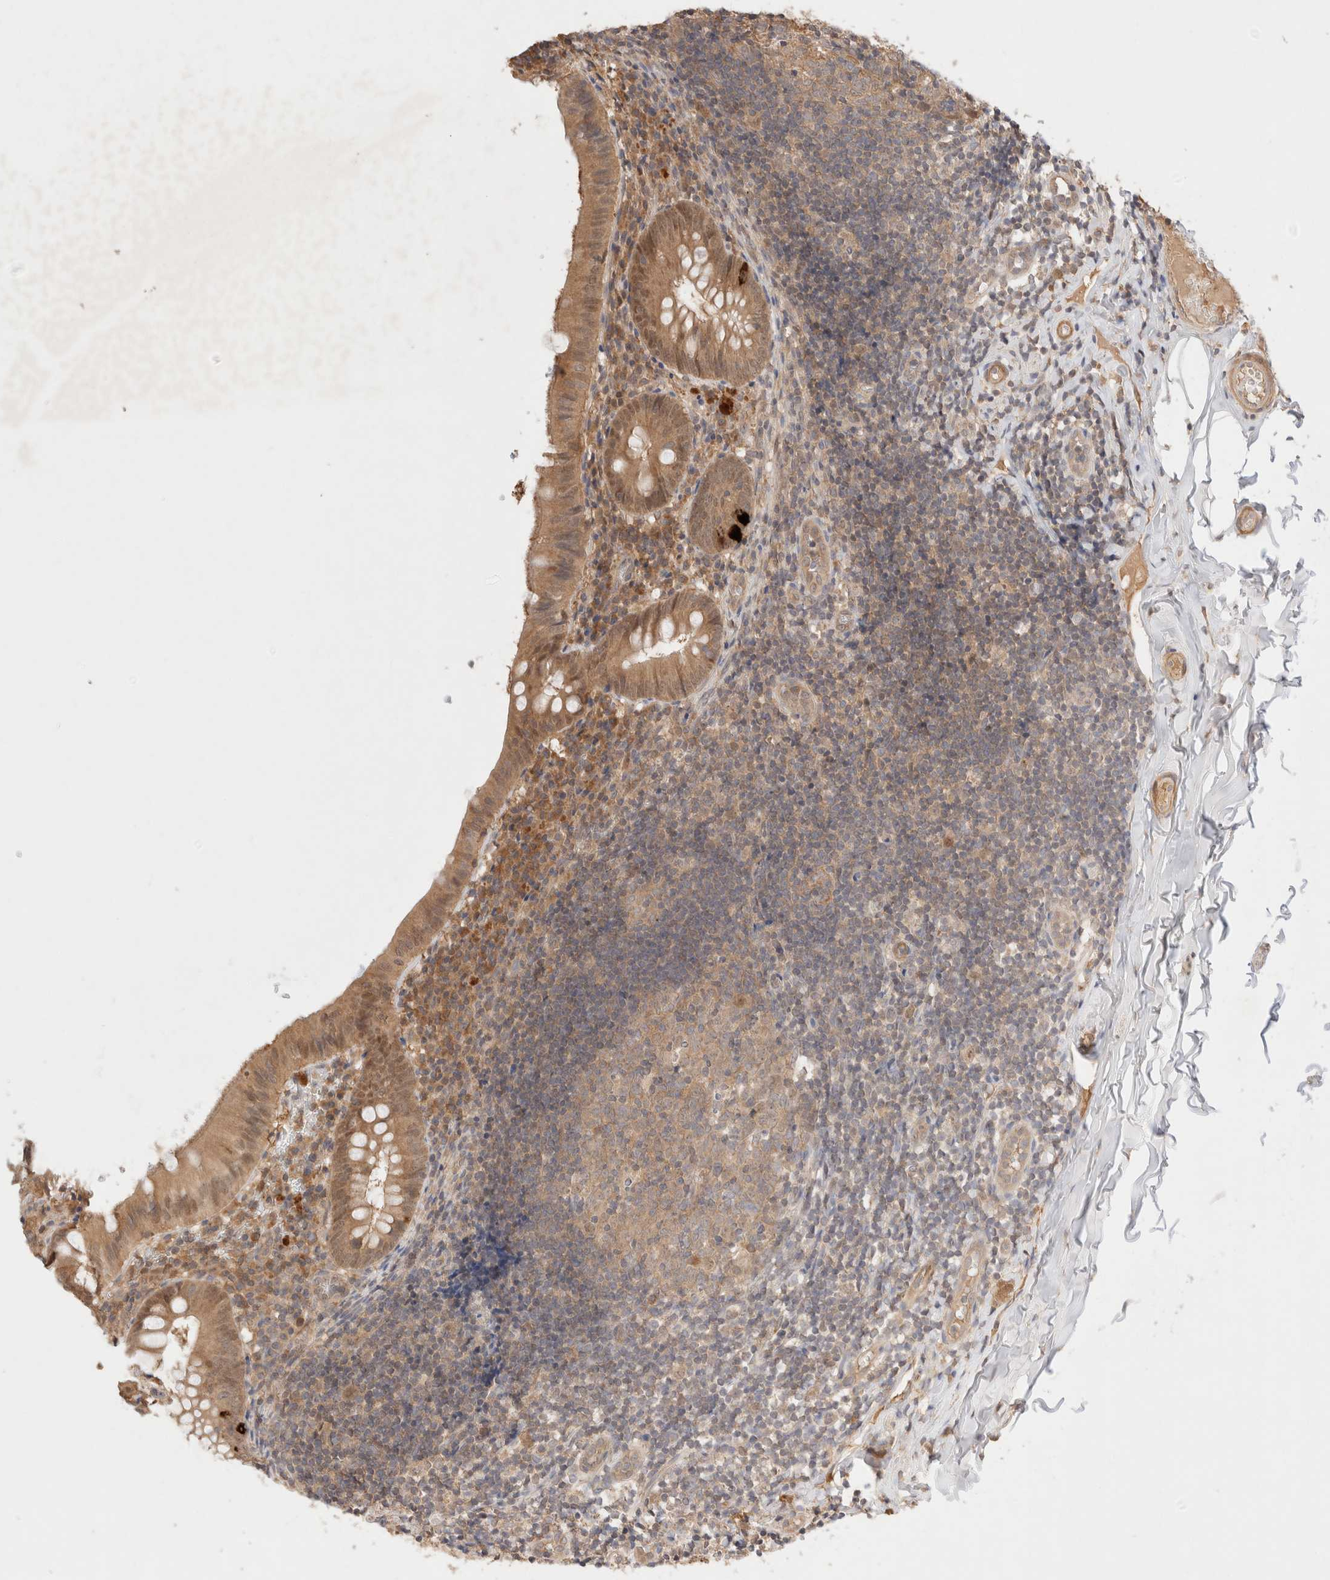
{"staining": {"intensity": "moderate", "quantity": ">75%", "location": "cytoplasmic/membranous,nuclear"}, "tissue": "appendix", "cell_type": "Glandular cells", "image_type": "normal", "snomed": [{"axis": "morphology", "description": "Normal tissue, NOS"}, {"axis": "topography", "description": "Appendix"}], "caption": "Moderate cytoplasmic/membranous,nuclear positivity is present in about >75% of glandular cells in benign appendix.", "gene": "CARNMT1", "patient": {"sex": "male", "age": 8}}